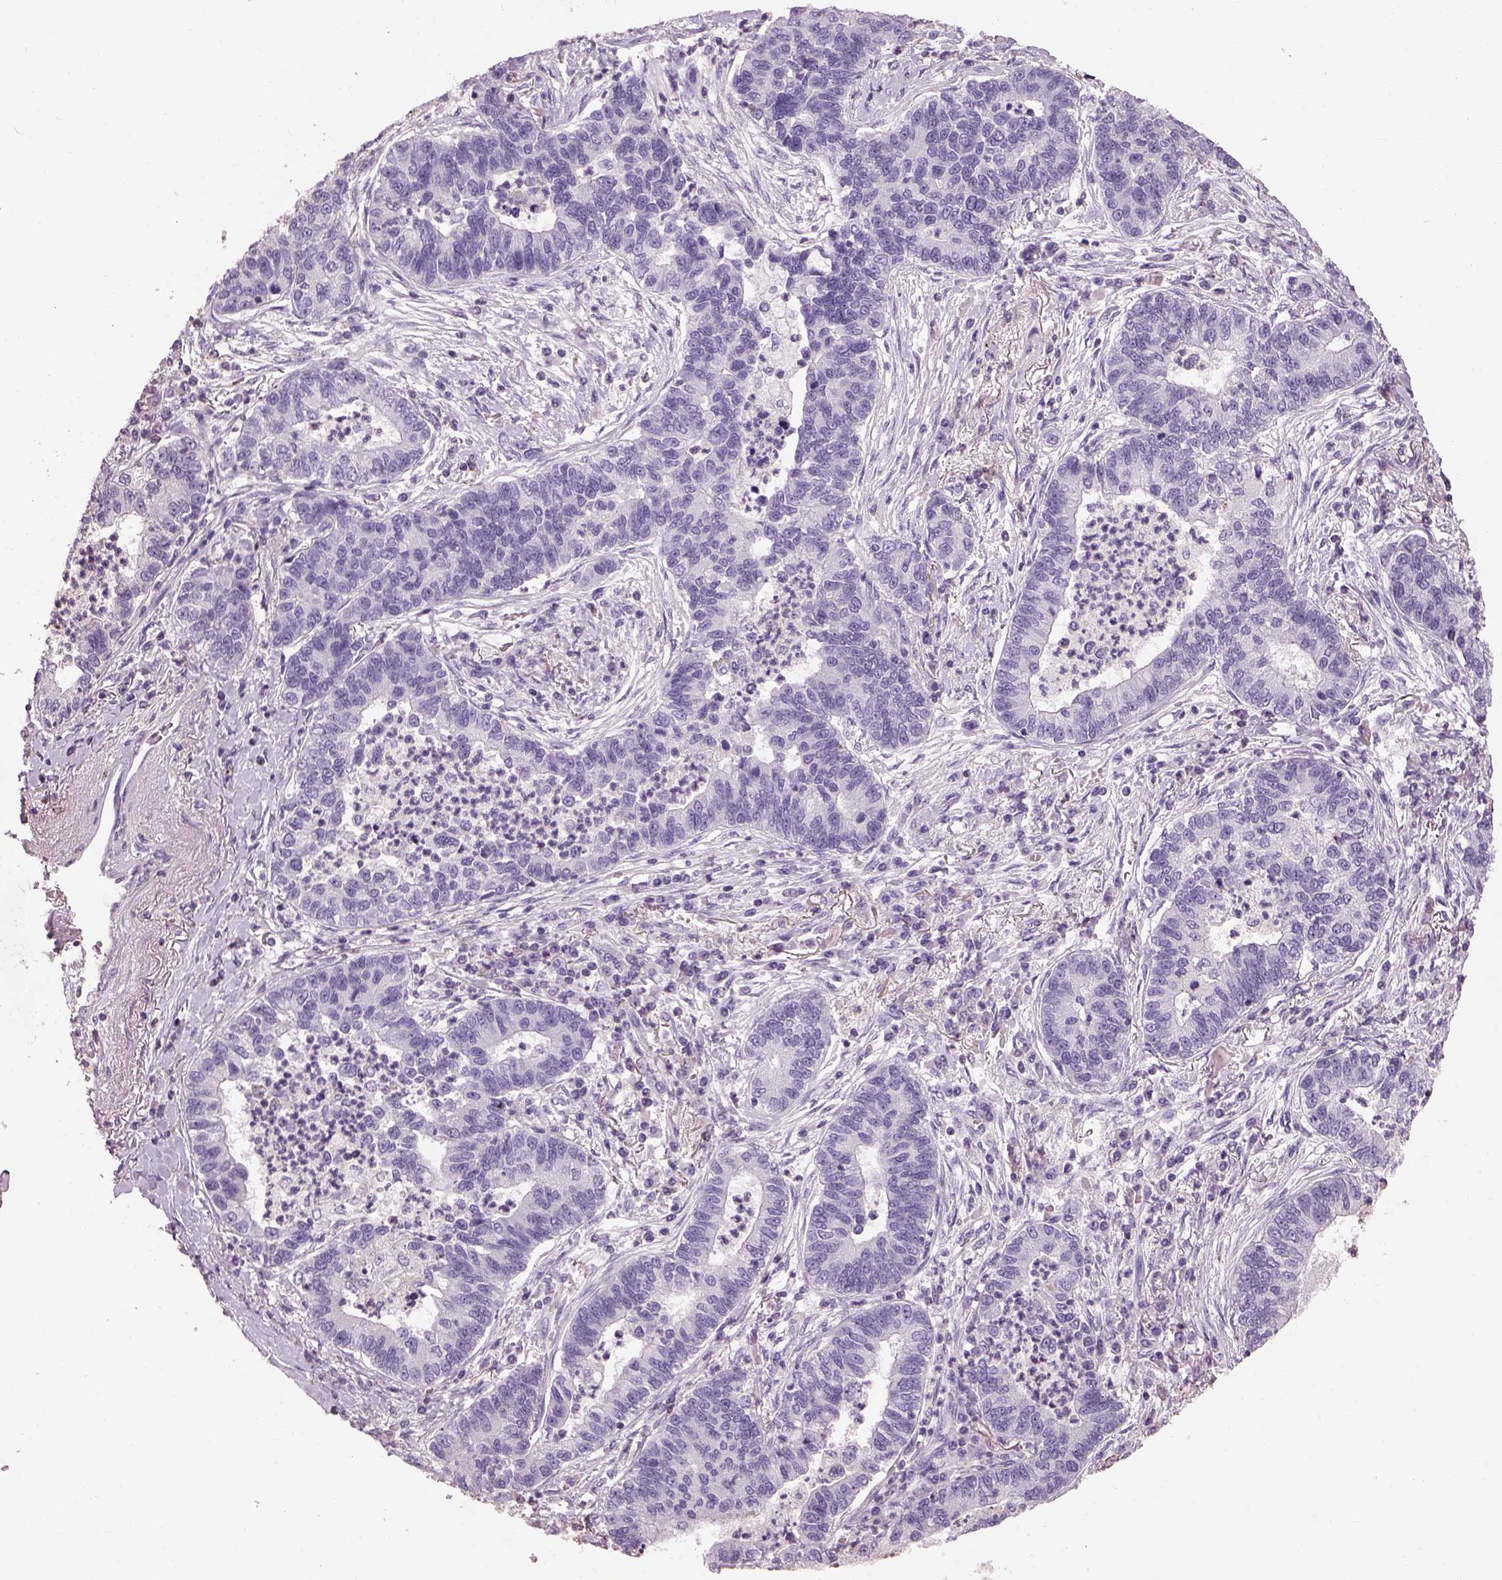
{"staining": {"intensity": "negative", "quantity": "none", "location": "none"}, "tissue": "lung cancer", "cell_type": "Tumor cells", "image_type": "cancer", "snomed": [{"axis": "morphology", "description": "Adenocarcinoma, NOS"}, {"axis": "topography", "description": "Lung"}], "caption": "Histopathology image shows no protein positivity in tumor cells of lung adenocarcinoma tissue.", "gene": "OTUD6A", "patient": {"sex": "female", "age": 57}}